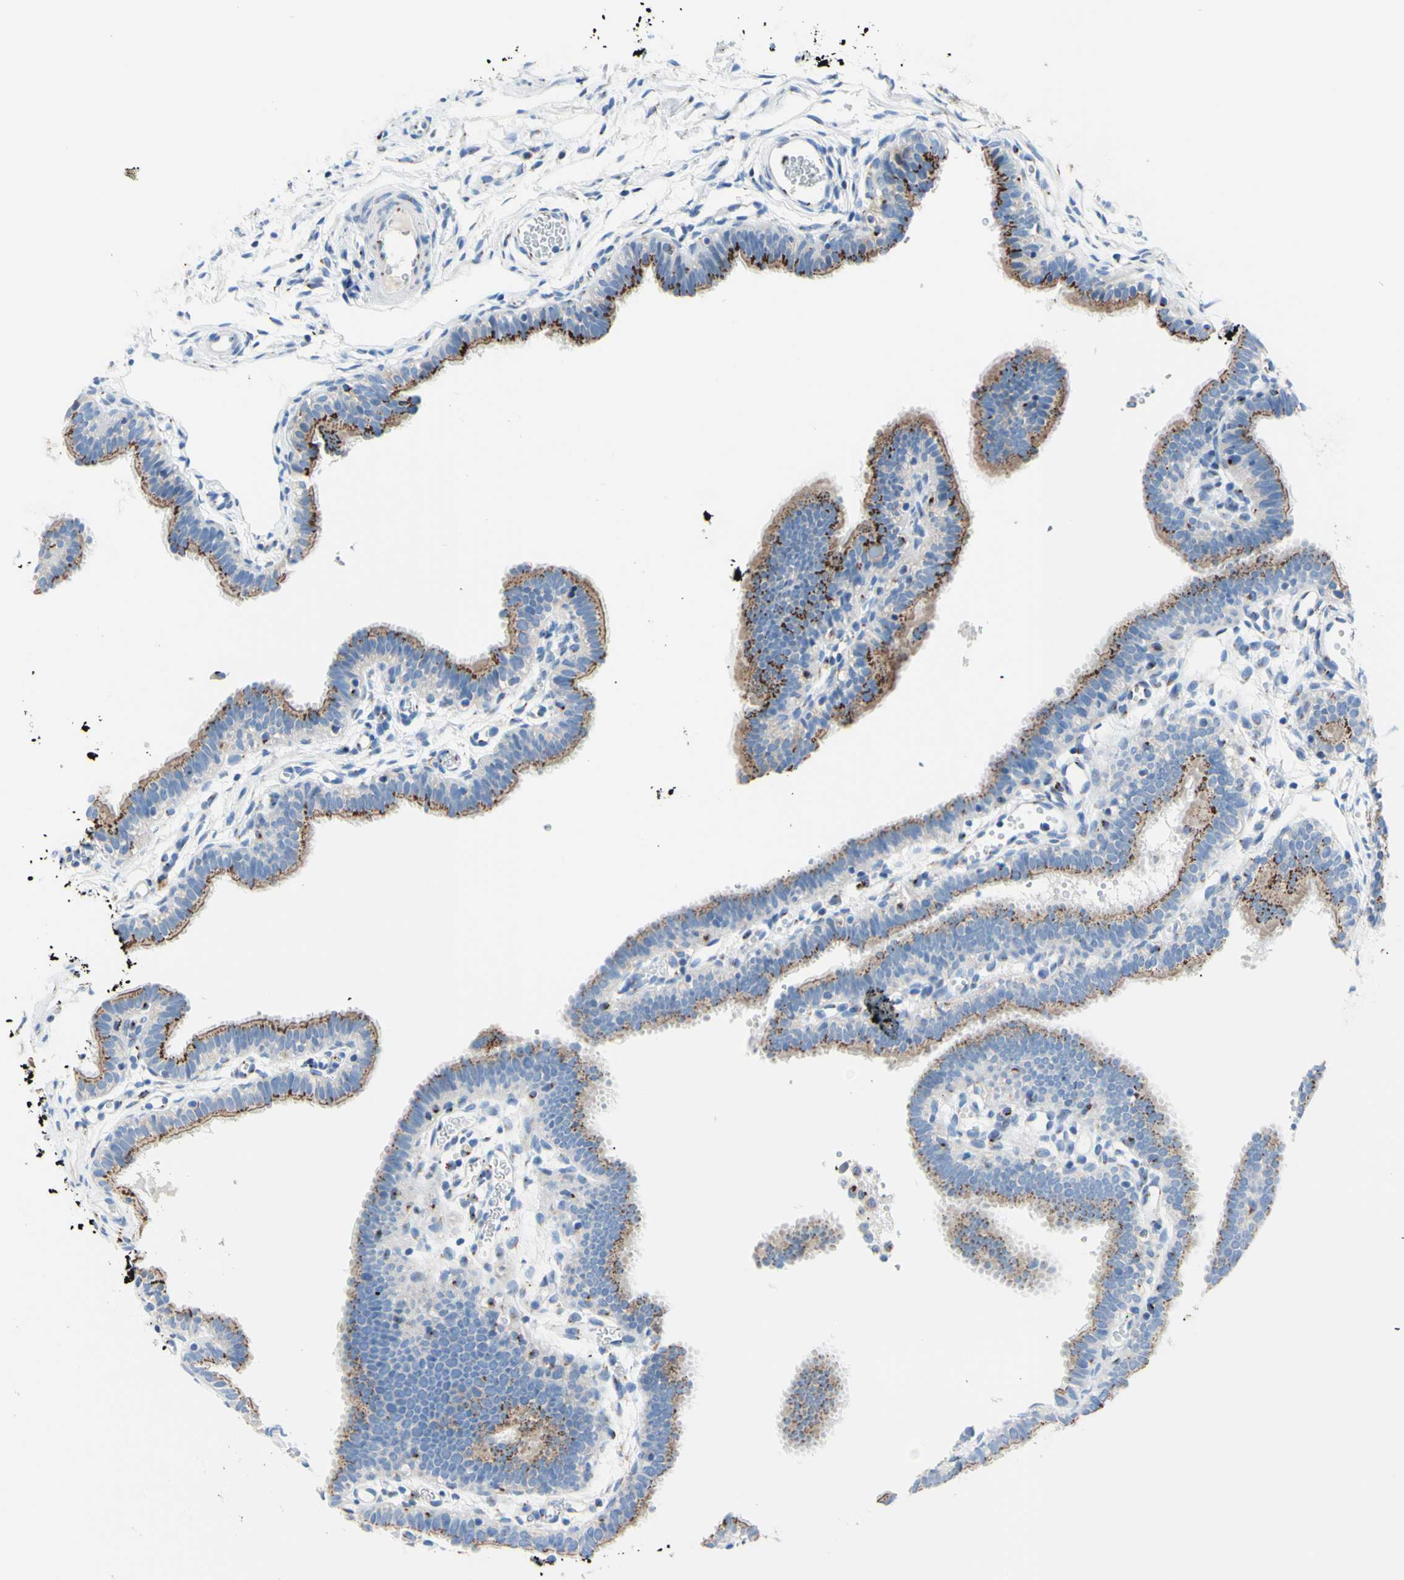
{"staining": {"intensity": "moderate", "quantity": ">75%", "location": "cytoplasmic/membranous"}, "tissue": "fallopian tube", "cell_type": "Glandular cells", "image_type": "normal", "snomed": [{"axis": "morphology", "description": "Normal tissue, NOS"}, {"axis": "topography", "description": "Fallopian tube"}, {"axis": "topography", "description": "Placenta"}], "caption": "Immunohistochemistry staining of normal fallopian tube, which shows medium levels of moderate cytoplasmic/membranous positivity in approximately >75% of glandular cells indicating moderate cytoplasmic/membranous protein positivity. The staining was performed using DAB (brown) for protein detection and nuclei were counterstained in hematoxylin (blue).", "gene": "GALNT2", "patient": {"sex": "female", "age": 34}}